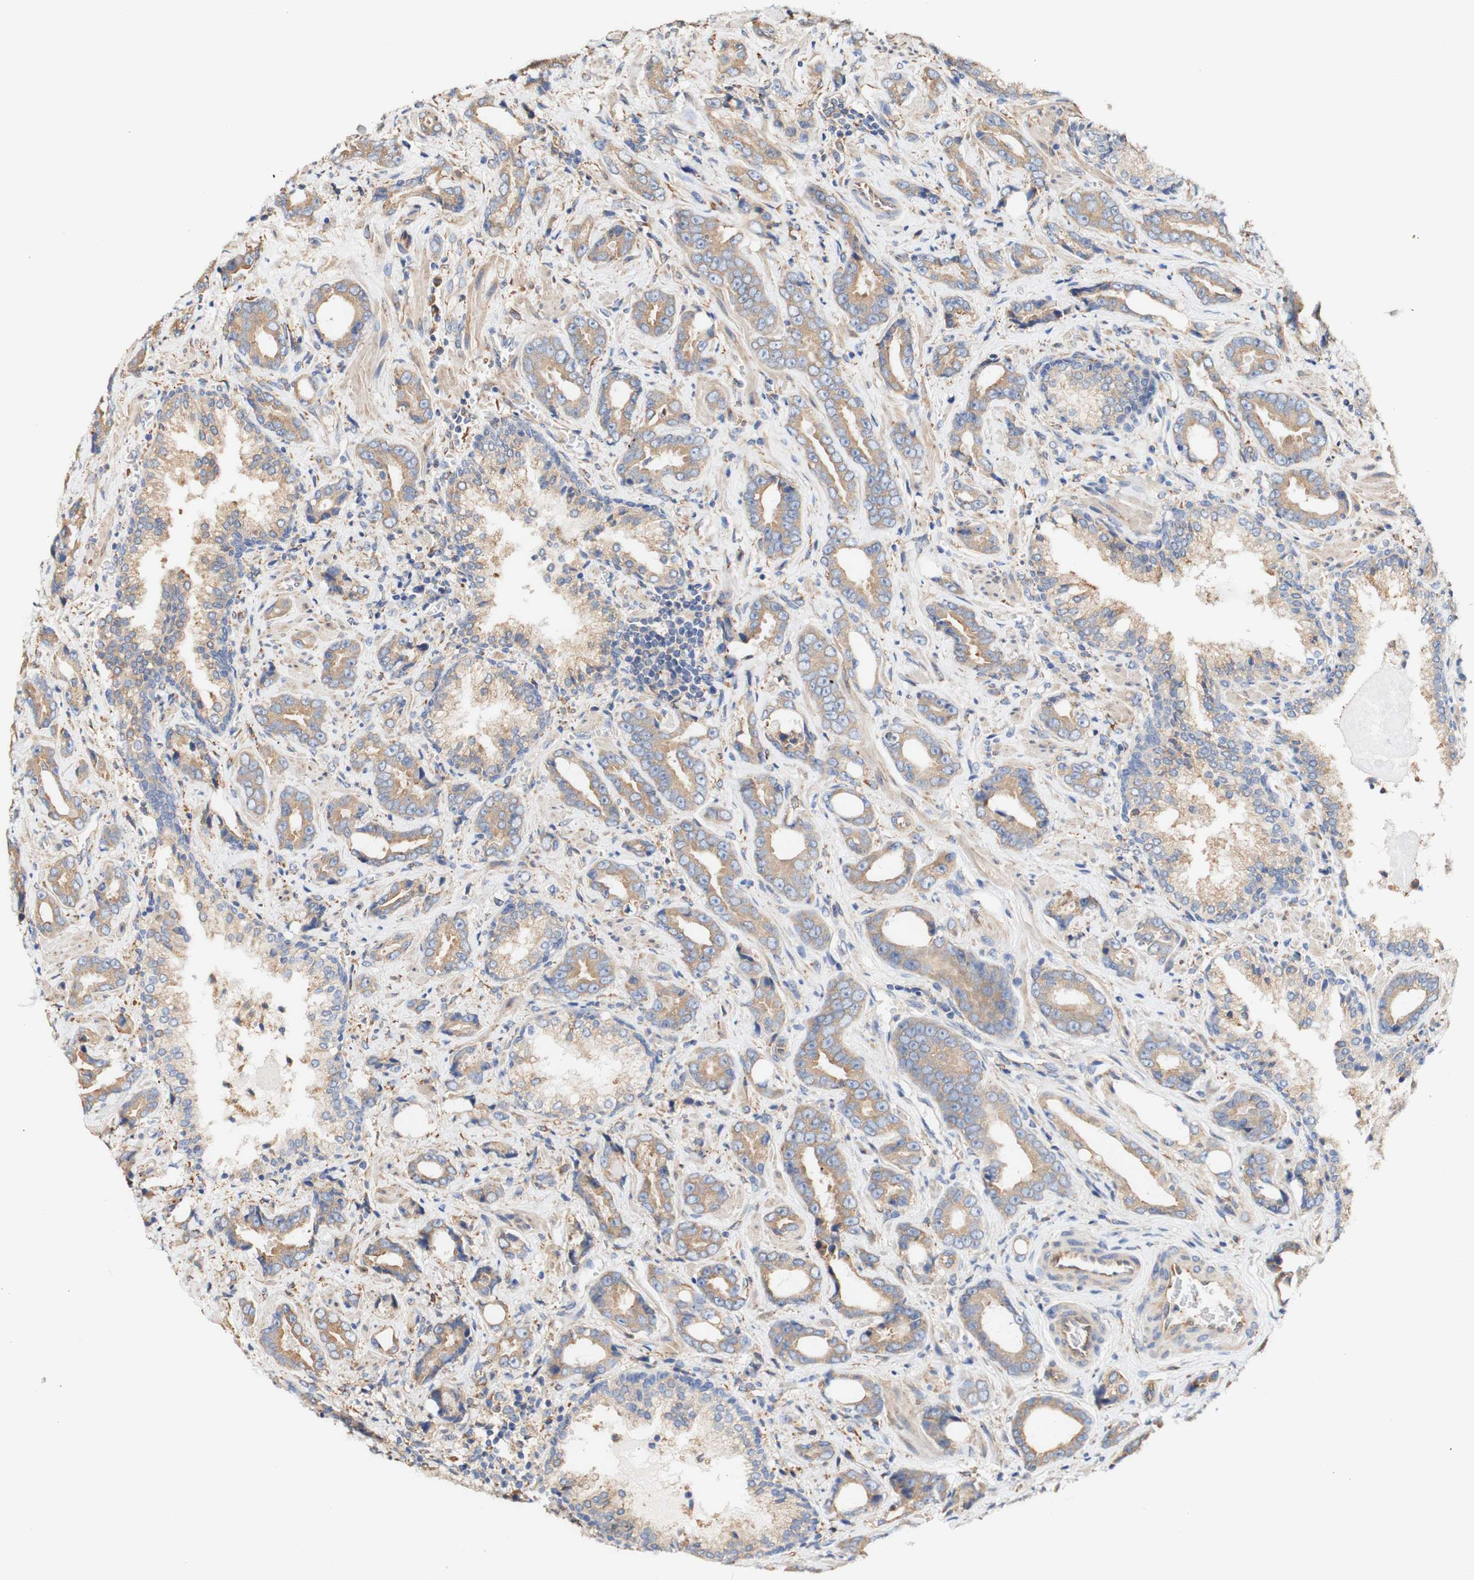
{"staining": {"intensity": "moderate", "quantity": ">75%", "location": "cytoplasmic/membranous"}, "tissue": "prostate cancer", "cell_type": "Tumor cells", "image_type": "cancer", "snomed": [{"axis": "morphology", "description": "Adenocarcinoma, Low grade"}, {"axis": "topography", "description": "Prostate"}], "caption": "Brown immunohistochemical staining in prostate adenocarcinoma (low-grade) shows moderate cytoplasmic/membranous expression in approximately >75% of tumor cells. (DAB (3,3'-diaminobenzidine) IHC, brown staining for protein, blue staining for nuclei).", "gene": "EIF2AK4", "patient": {"sex": "male", "age": 60}}